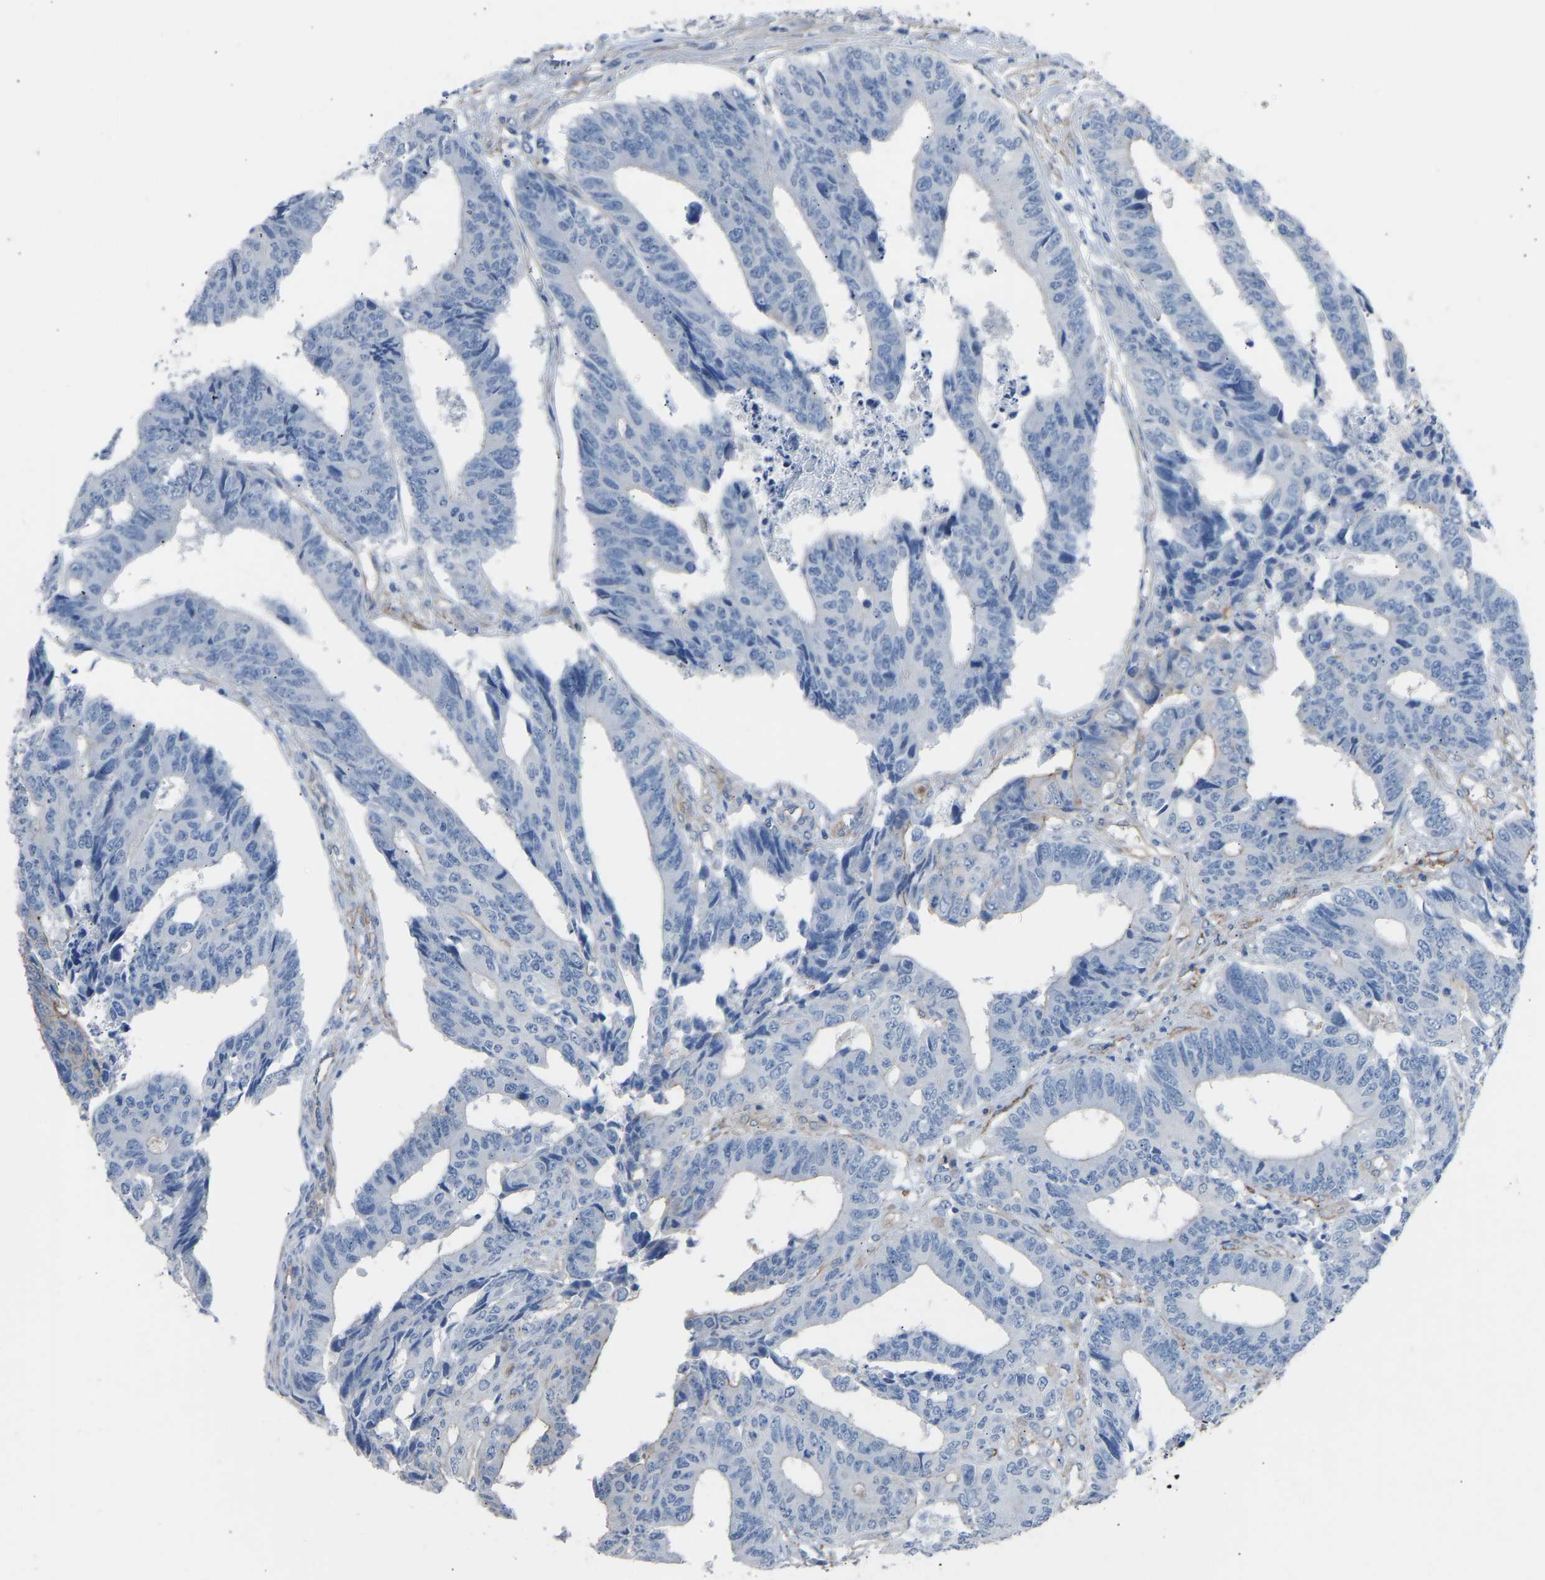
{"staining": {"intensity": "negative", "quantity": "none", "location": "none"}, "tissue": "colorectal cancer", "cell_type": "Tumor cells", "image_type": "cancer", "snomed": [{"axis": "morphology", "description": "Adenocarcinoma, NOS"}, {"axis": "topography", "description": "Rectum"}], "caption": "Immunohistochemical staining of human colorectal cancer (adenocarcinoma) demonstrates no significant positivity in tumor cells.", "gene": "MYH10", "patient": {"sex": "male", "age": 84}}